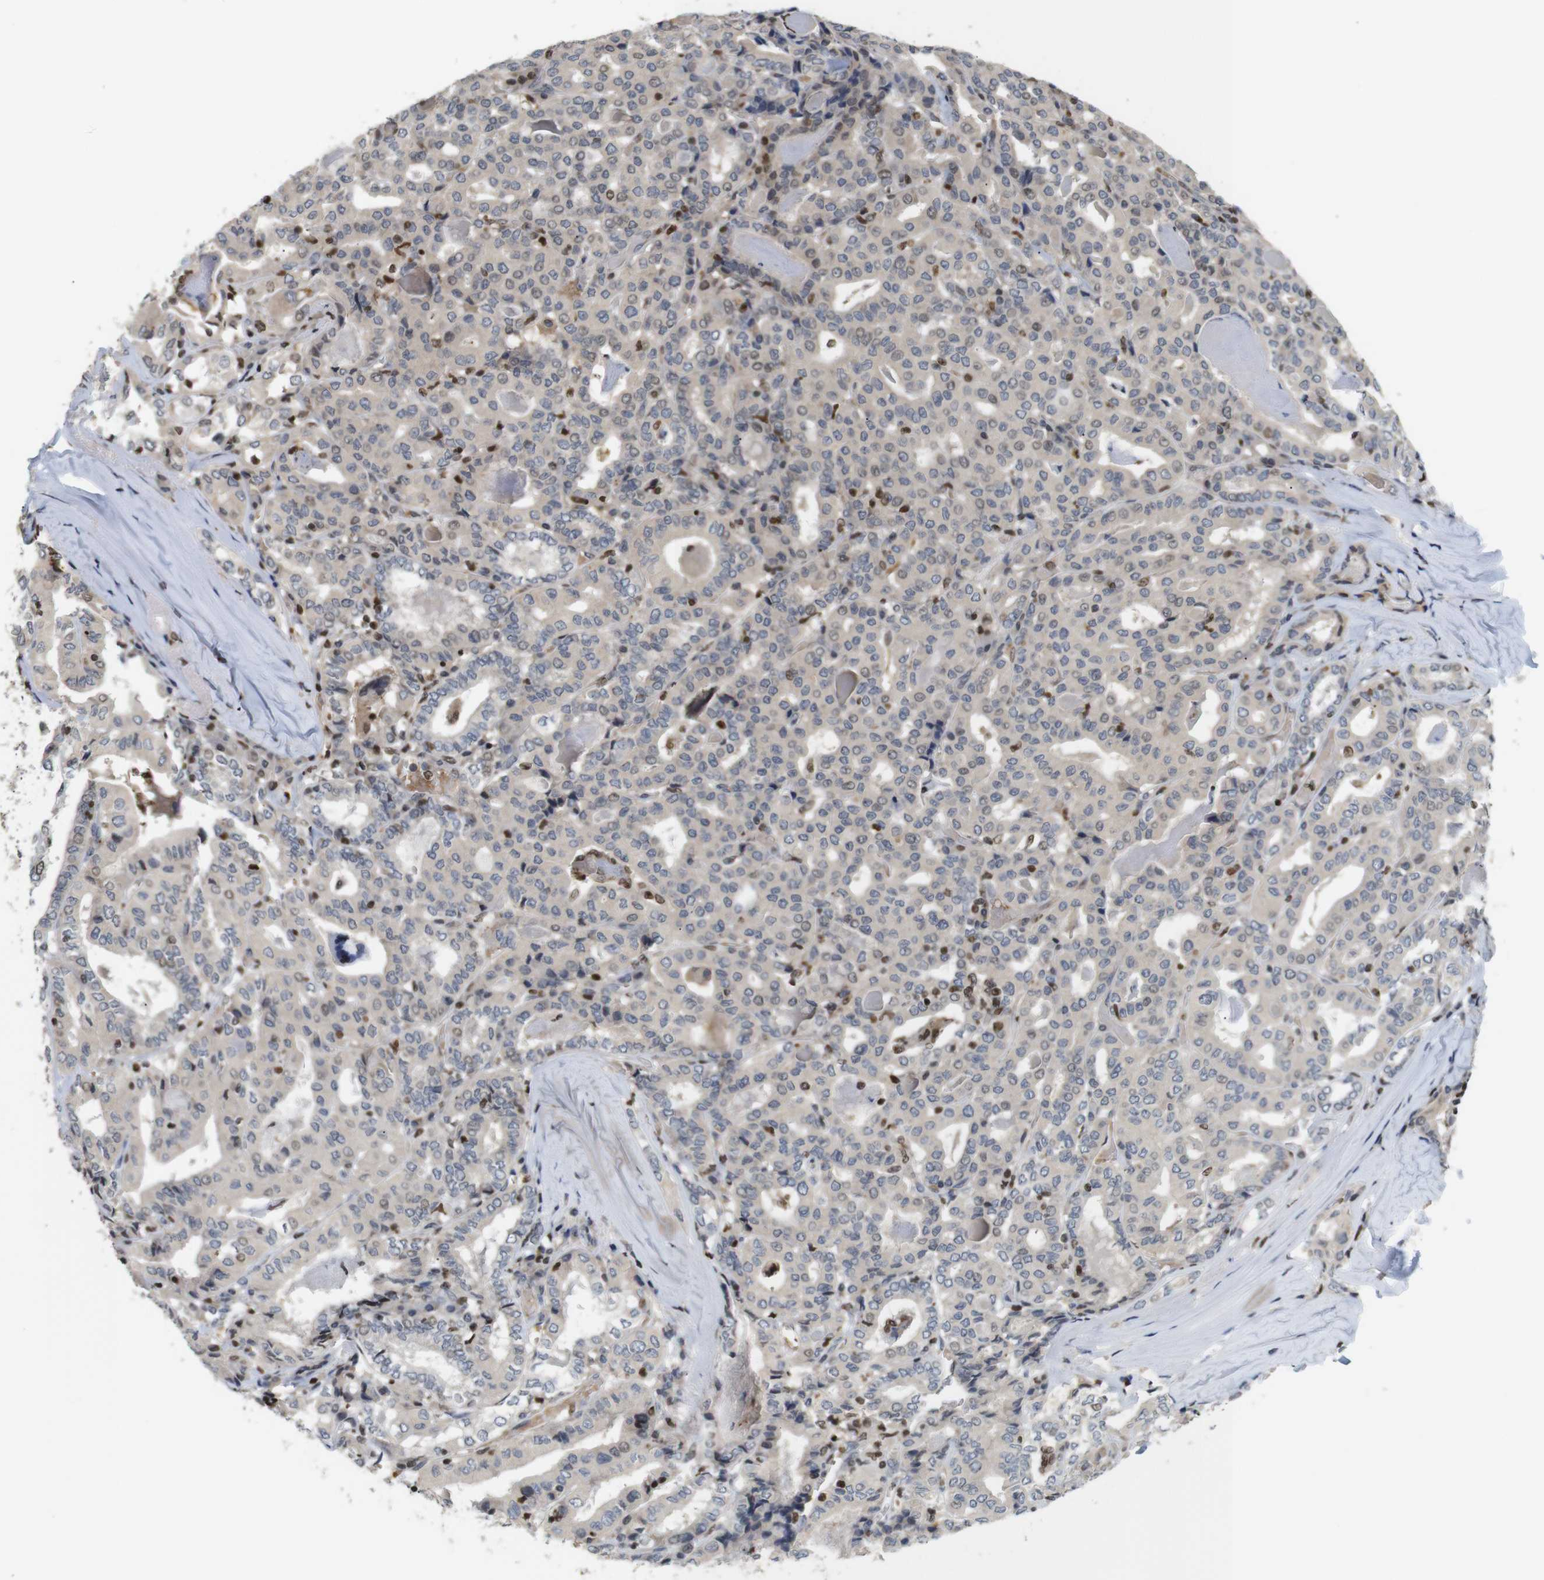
{"staining": {"intensity": "weak", "quantity": "25%-75%", "location": "cytoplasmic/membranous"}, "tissue": "thyroid cancer", "cell_type": "Tumor cells", "image_type": "cancer", "snomed": [{"axis": "morphology", "description": "Papillary adenocarcinoma, NOS"}, {"axis": "topography", "description": "Thyroid gland"}], "caption": "Protein expression analysis of thyroid papillary adenocarcinoma reveals weak cytoplasmic/membranous staining in about 25%-75% of tumor cells.", "gene": "MBD1", "patient": {"sex": "female", "age": 42}}